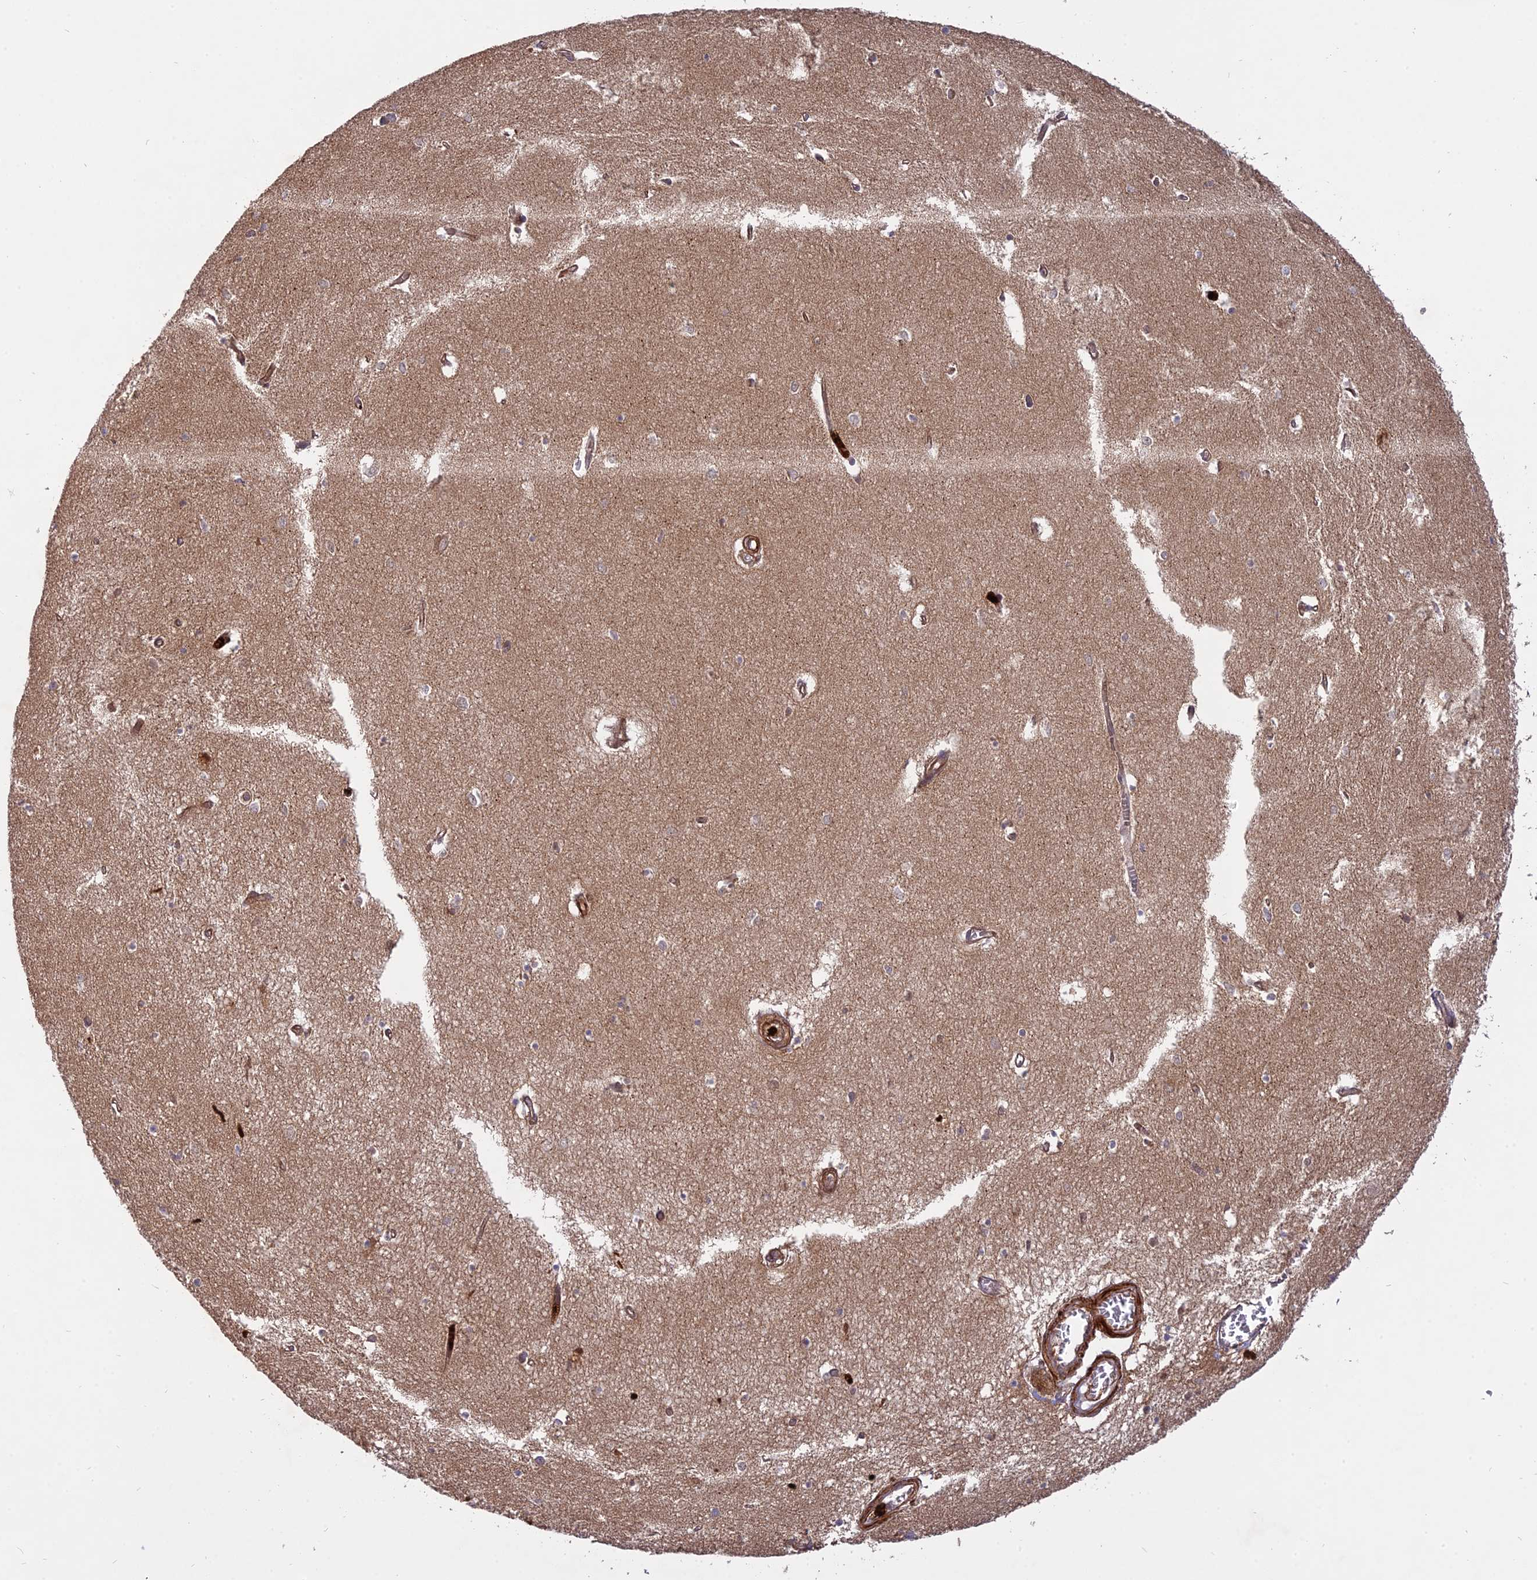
{"staining": {"intensity": "weak", "quantity": "<25%", "location": "cytoplasmic/membranous"}, "tissue": "hippocampus", "cell_type": "Glial cells", "image_type": "normal", "snomed": [{"axis": "morphology", "description": "Normal tissue, NOS"}, {"axis": "topography", "description": "Hippocampus"}], "caption": "The micrograph reveals no staining of glial cells in unremarkable hippocampus. (IHC, brightfield microscopy, high magnification).", "gene": "PHLDB3", "patient": {"sex": "female", "age": 64}}